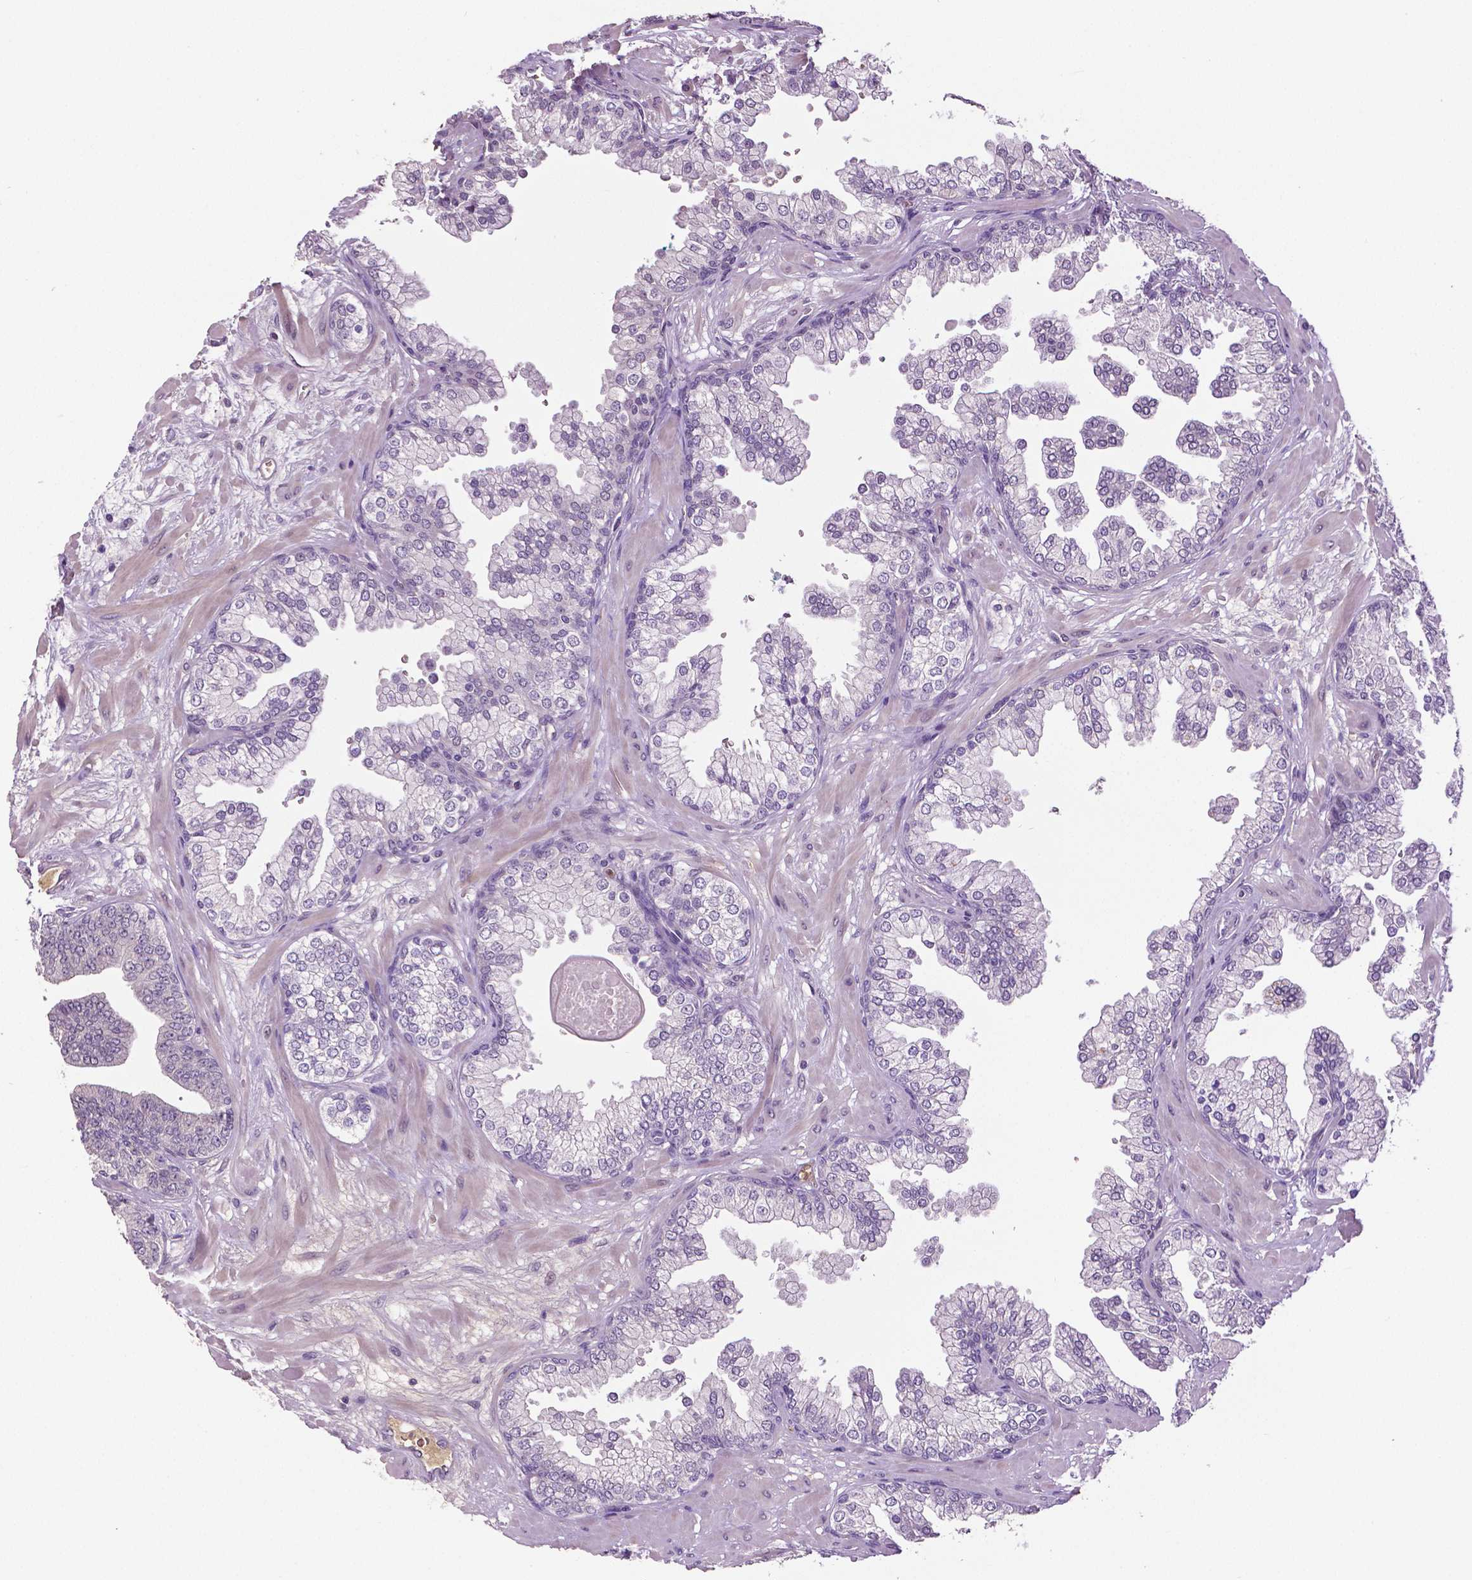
{"staining": {"intensity": "negative", "quantity": "none", "location": "none"}, "tissue": "prostate", "cell_type": "Glandular cells", "image_type": "normal", "snomed": [{"axis": "morphology", "description": "Normal tissue, NOS"}, {"axis": "topography", "description": "Prostate"}, {"axis": "topography", "description": "Peripheral nerve tissue"}], "caption": "This micrograph is of unremarkable prostate stained with immunohistochemistry to label a protein in brown with the nuclei are counter-stained blue. There is no staining in glandular cells. (Stains: DAB (3,3'-diaminobenzidine) immunohistochemistry with hematoxylin counter stain, Microscopy: brightfield microscopy at high magnification).", "gene": "PTPN5", "patient": {"sex": "male", "age": 61}}